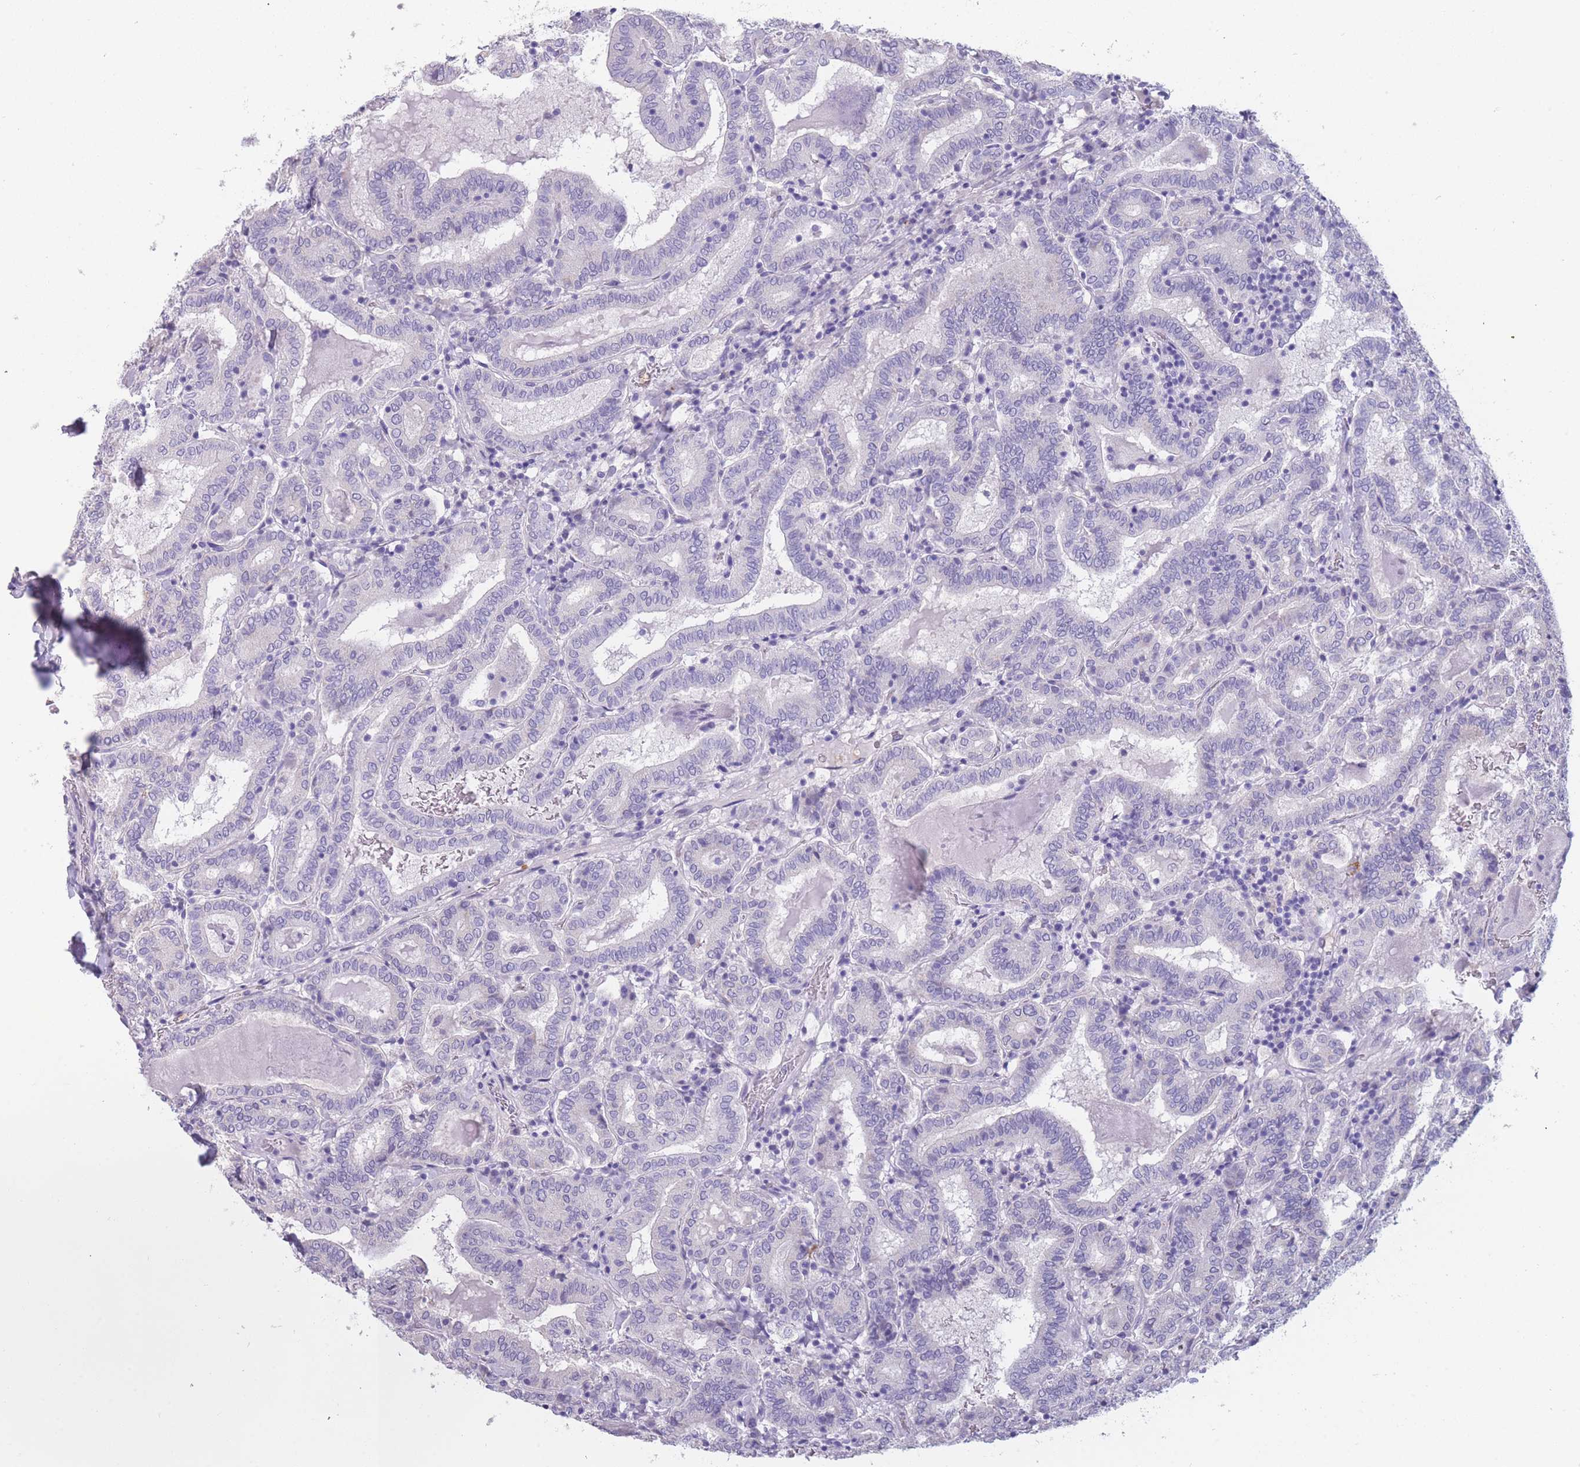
{"staining": {"intensity": "negative", "quantity": "none", "location": "none"}, "tissue": "thyroid cancer", "cell_type": "Tumor cells", "image_type": "cancer", "snomed": [{"axis": "morphology", "description": "Papillary adenocarcinoma, NOS"}, {"axis": "topography", "description": "Thyroid gland"}], "caption": "The image shows no staining of tumor cells in thyroid papillary adenocarcinoma.", "gene": "ZNF627", "patient": {"sex": "female", "age": 72}}